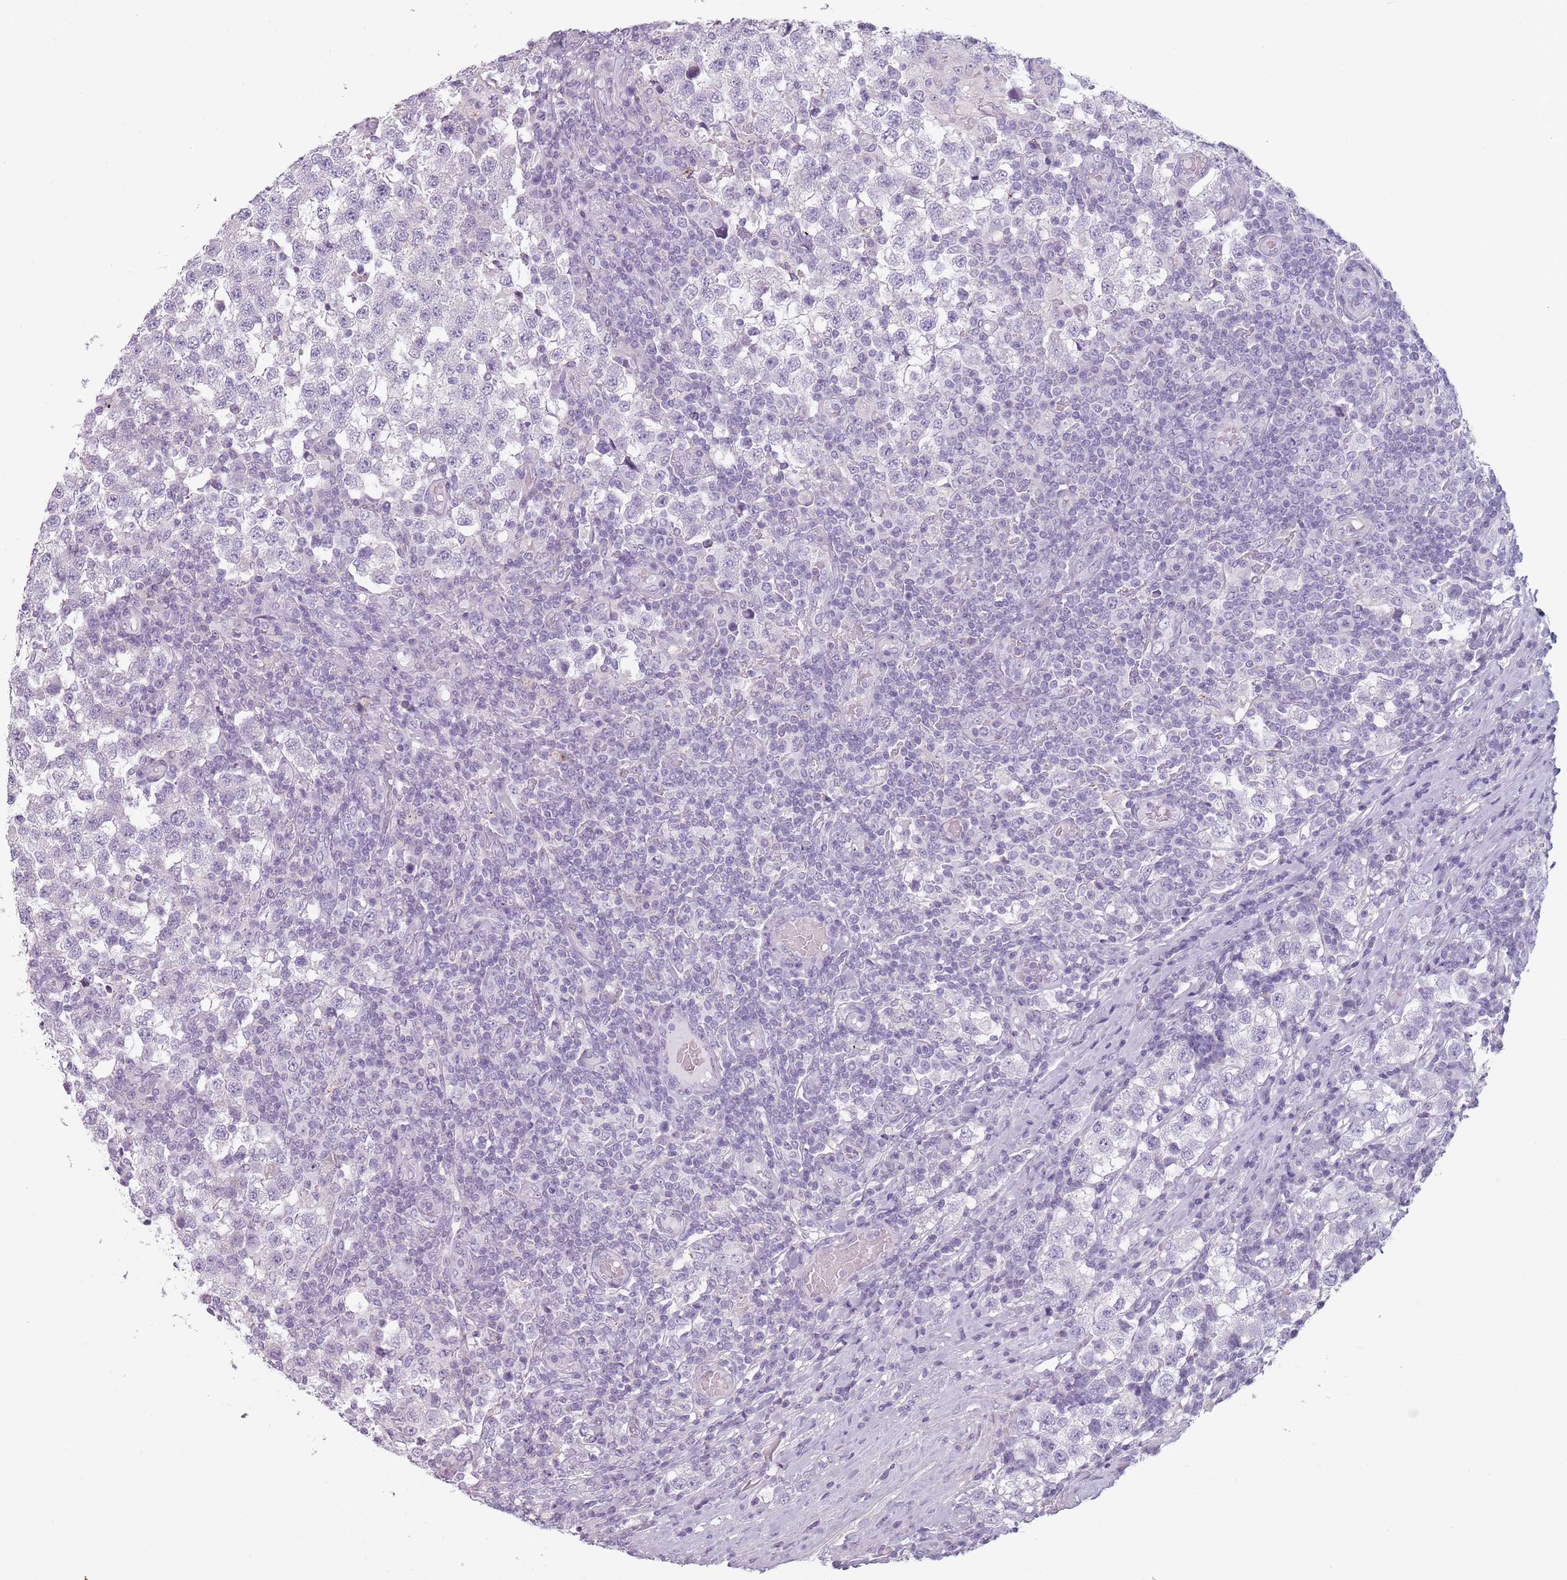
{"staining": {"intensity": "negative", "quantity": "none", "location": "none"}, "tissue": "testis cancer", "cell_type": "Tumor cells", "image_type": "cancer", "snomed": [{"axis": "morphology", "description": "Seminoma, NOS"}, {"axis": "topography", "description": "Testis"}], "caption": "There is no significant staining in tumor cells of seminoma (testis). Brightfield microscopy of immunohistochemistry (IHC) stained with DAB (brown) and hematoxylin (blue), captured at high magnification.", "gene": "MEGF8", "patient": {"sex": "male", "age": 34}}